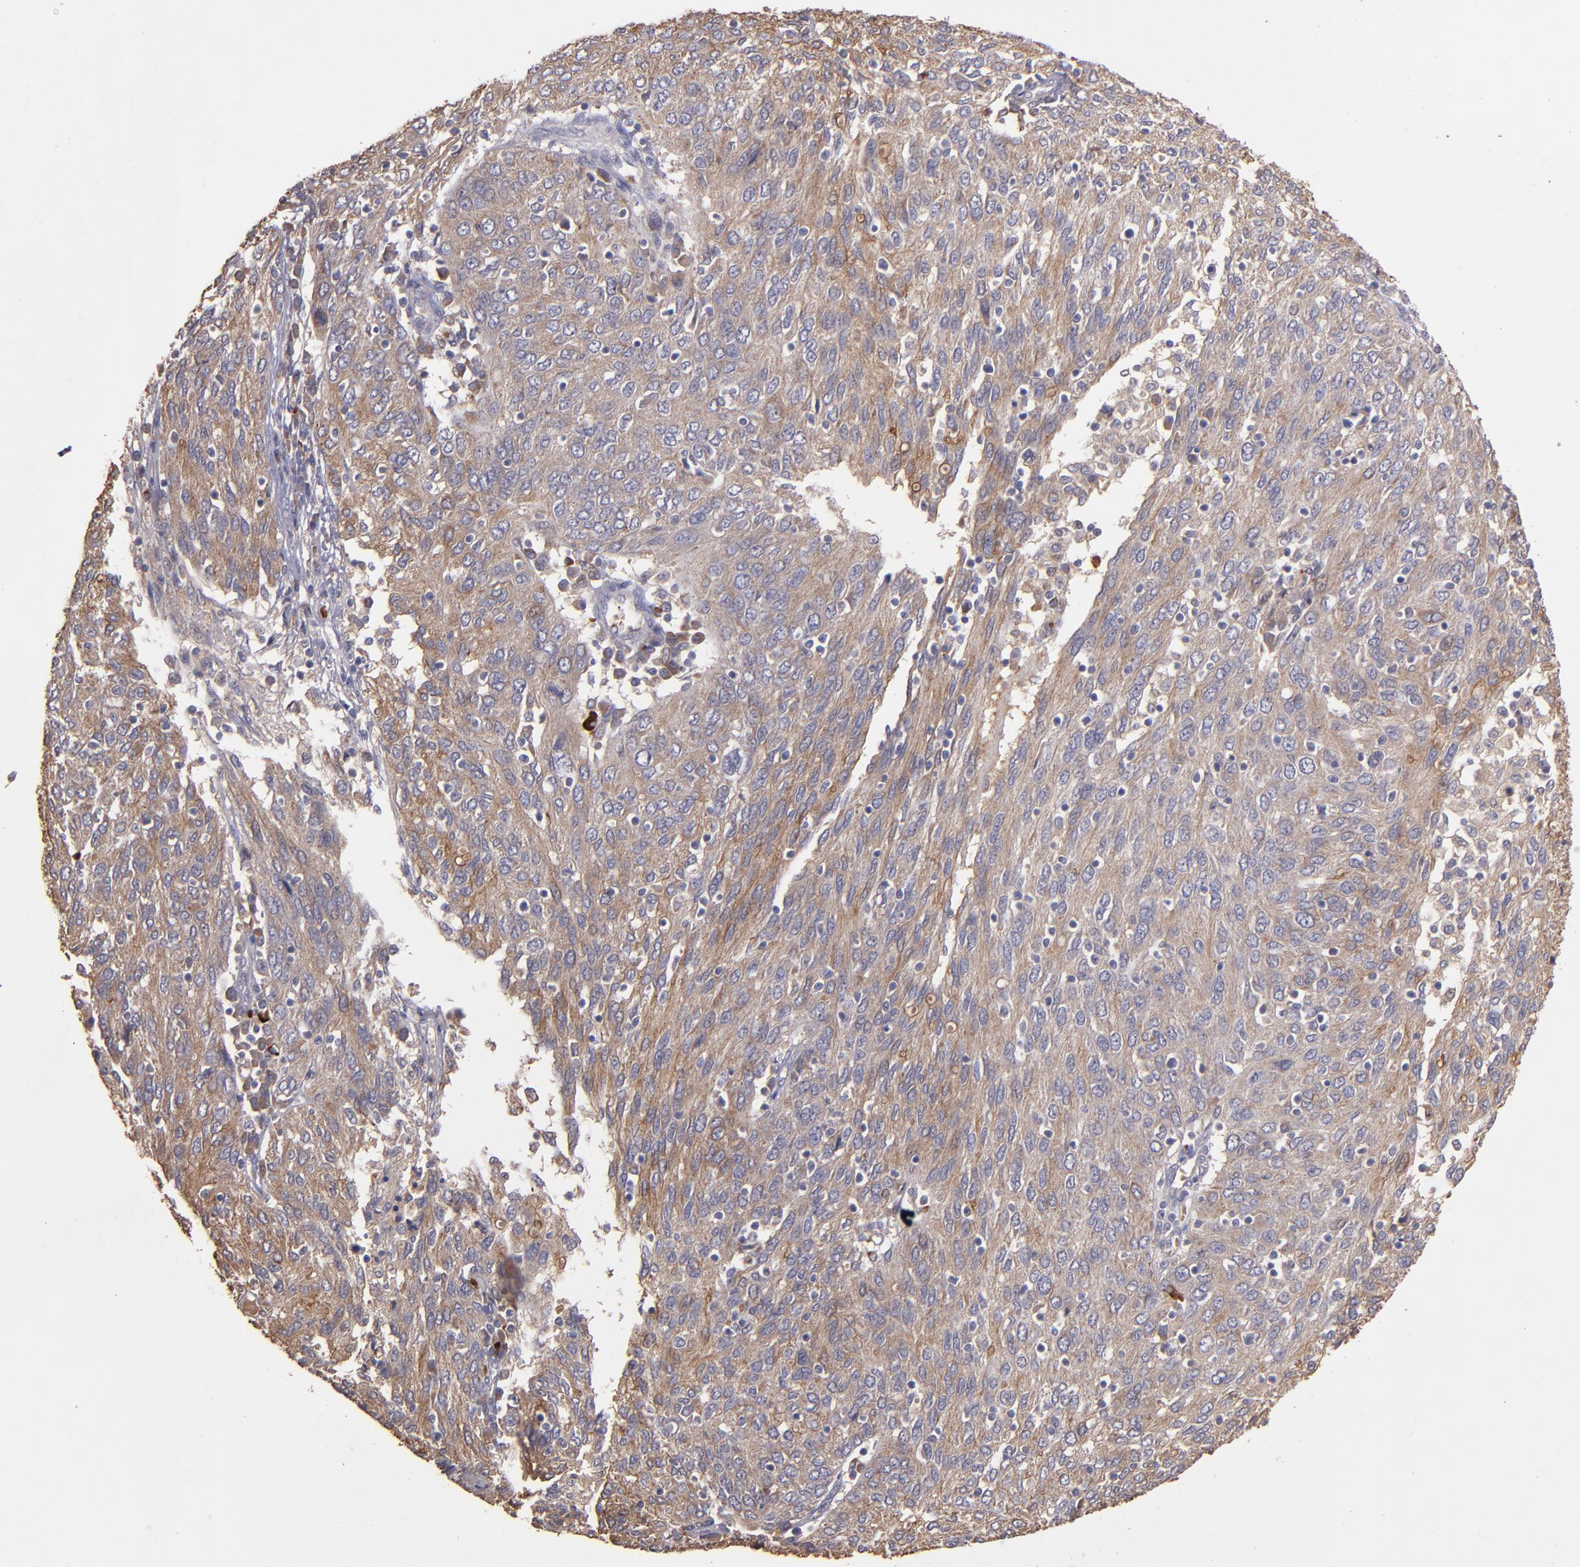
{"staining": {"intensity": "moderate", "quantity": ">75%", "location": "cytoplasmic/membranous"}, "tissue": "ovarian cancer", "cell_type": "Tumor cells", "image_type": "cancer", "snomed": [{"axis": "morphology", "description": "Carcinoma, endometroid"}, {"axis": "topography", "description": "Ovary"}], "caption": "A medium amount of moderate cytoplasmic/membranous expression is identified in approximately >75% of tumor cells in ovarian endometroid carcinoma tissue.", "gene": "SRRD", "patient": {"sex": "female", "age": 50}}